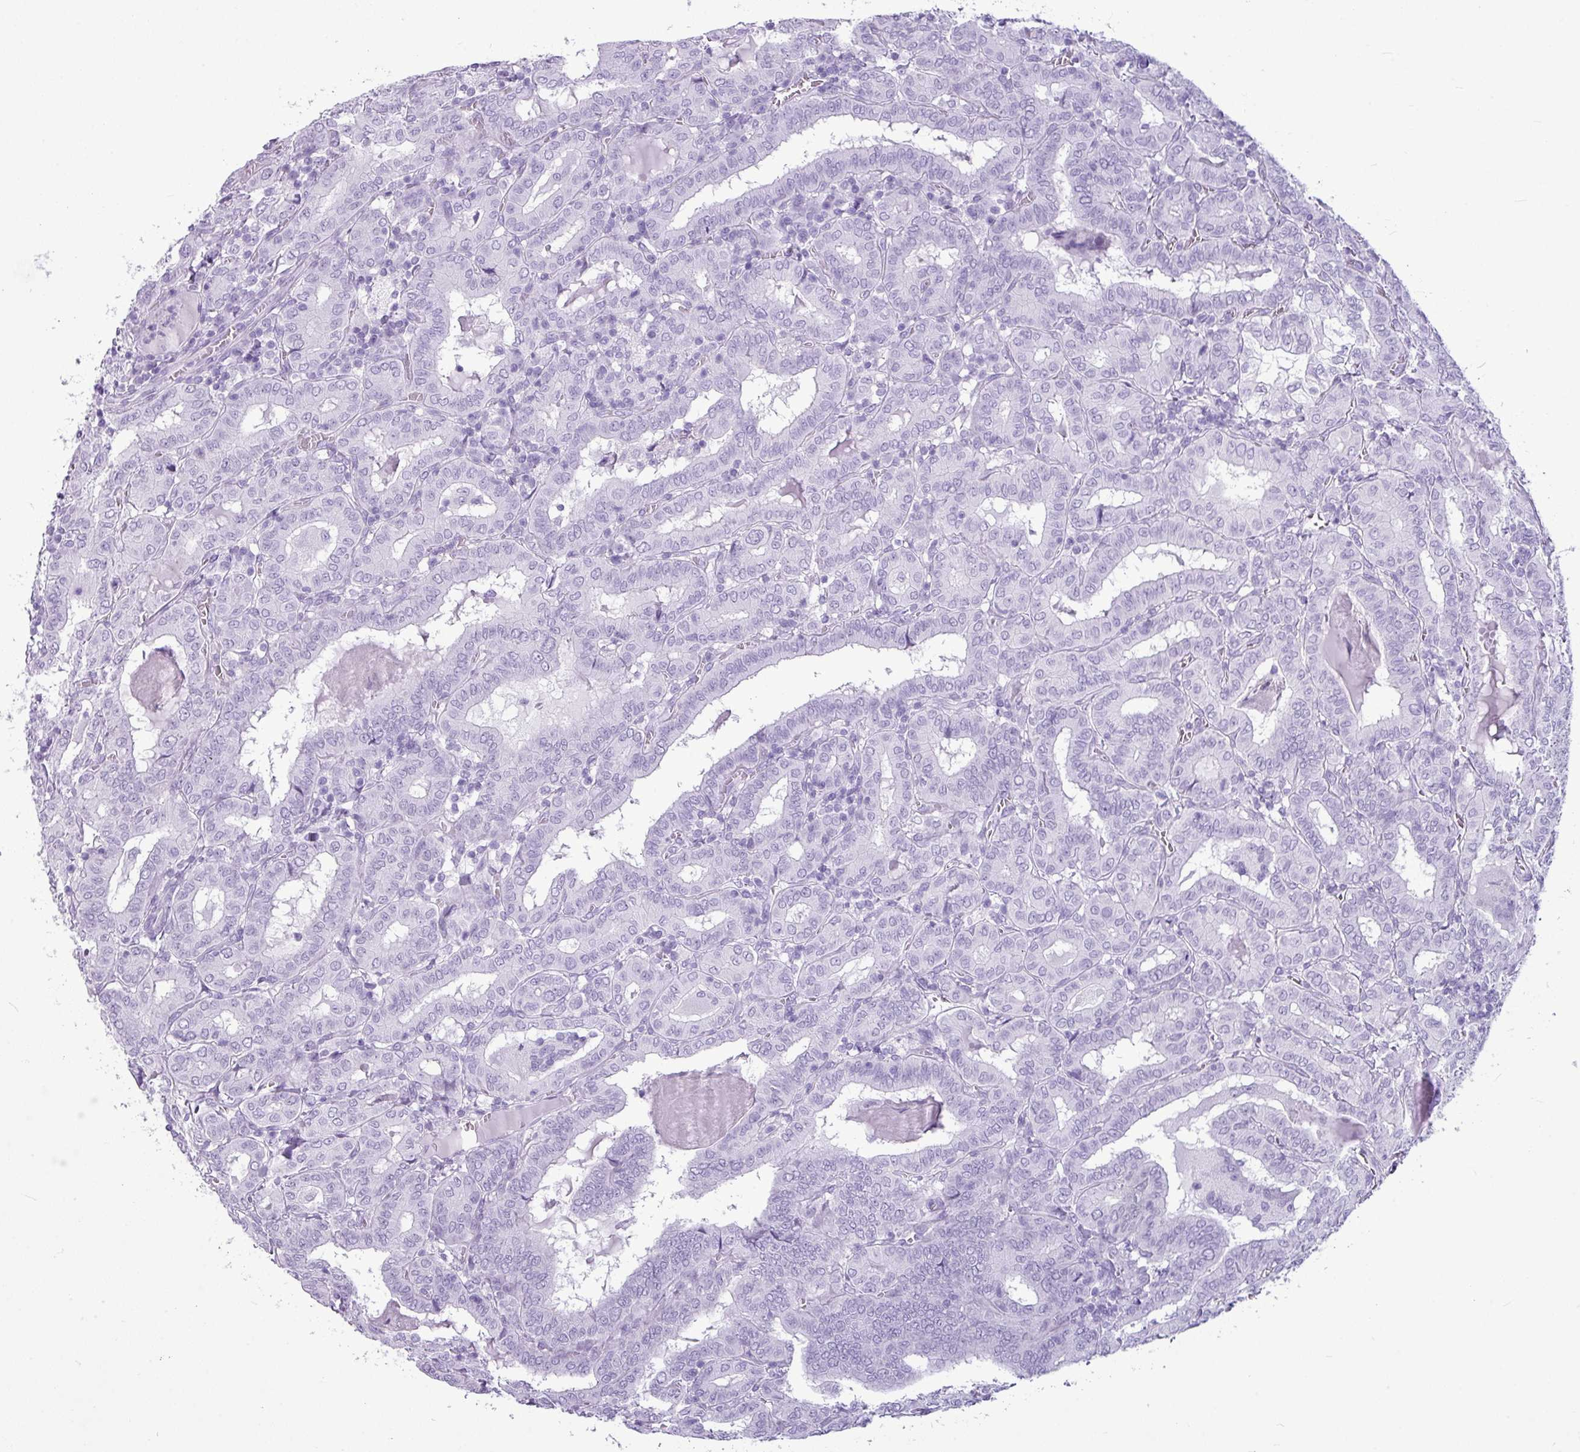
{"staining": {"intensity": "negative", "quantity": "none", "location": "none"}, "tissue": "thyroid cancer", "cell_type": "Tumor cells", "image_type": "cancer", "snomed": [{"axis": "morphology", "description": "Papillary adenocarcinoma, NOS"}, {"axis": "topography", "description": "Thyroid gland"}], "caption": "Immunohistochemistry of thyroid cancer (papillary adenocarcinoma) shows no staining in tumor cells.", "gene": "AMY1B", "patient": {"sex": "female", "age": 72}}